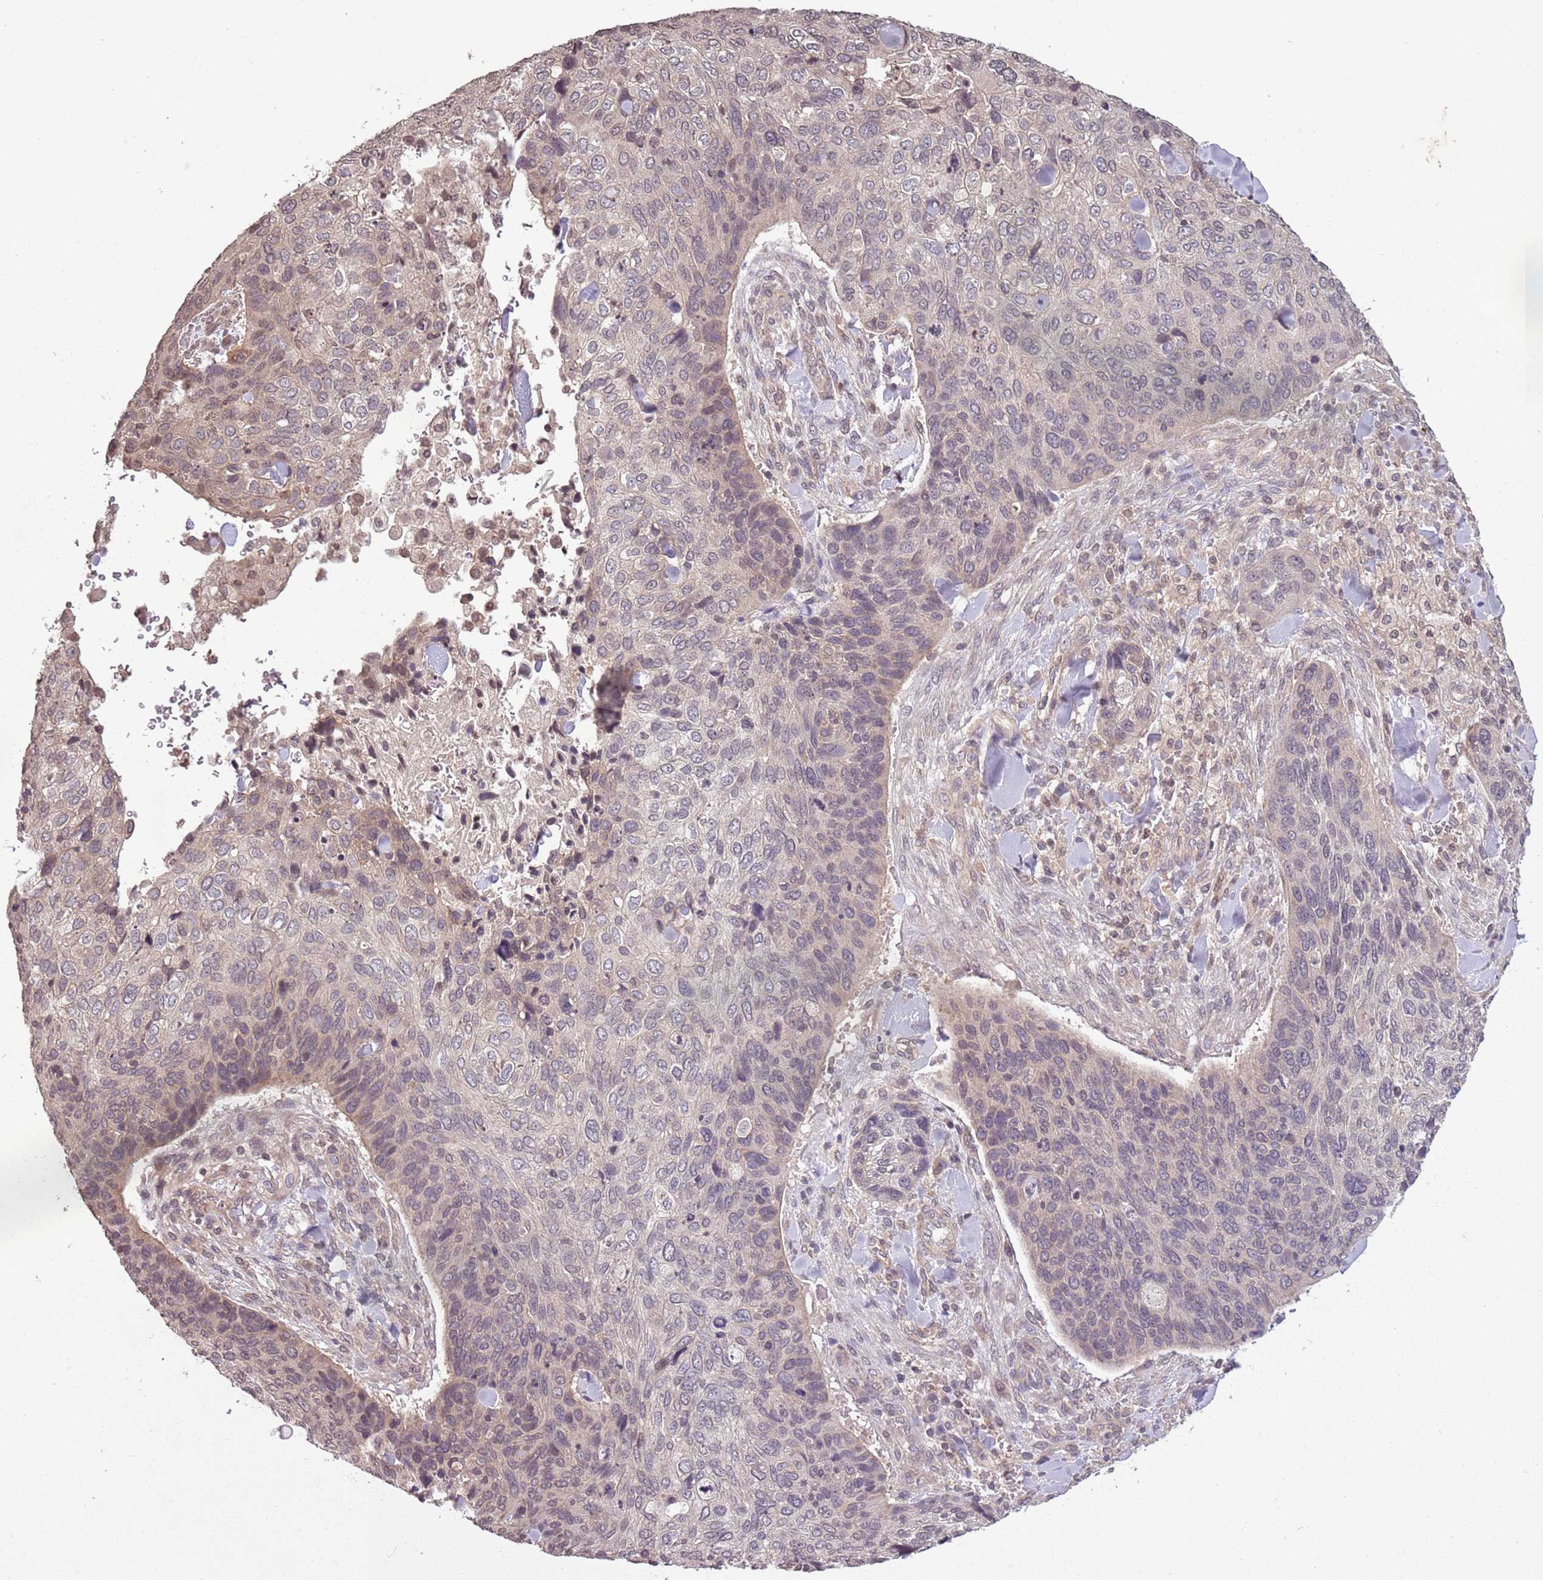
{"staining": {"intensity": "weak", "quantity": "25%-75%", "location": "cytoplasmic/membranous"}, "tissue": "skin cancer", "cell_type": "Tumor cells", "image_type": "cancer", "snomed": [{"axis": "morphology", "description": "Basal cell carcinoma"}, {"axis": "topography", "description": "Skin"}], "caption": "Approximately 25%-75% of tumor cells in human basal cell carcinoma (skin) display weak cytoplasmic/membranous protein positivity as visualized by brown immunohistochemical staining.", "gene": "CAPN9", "patient": {"sex": "female", "age": 74}}